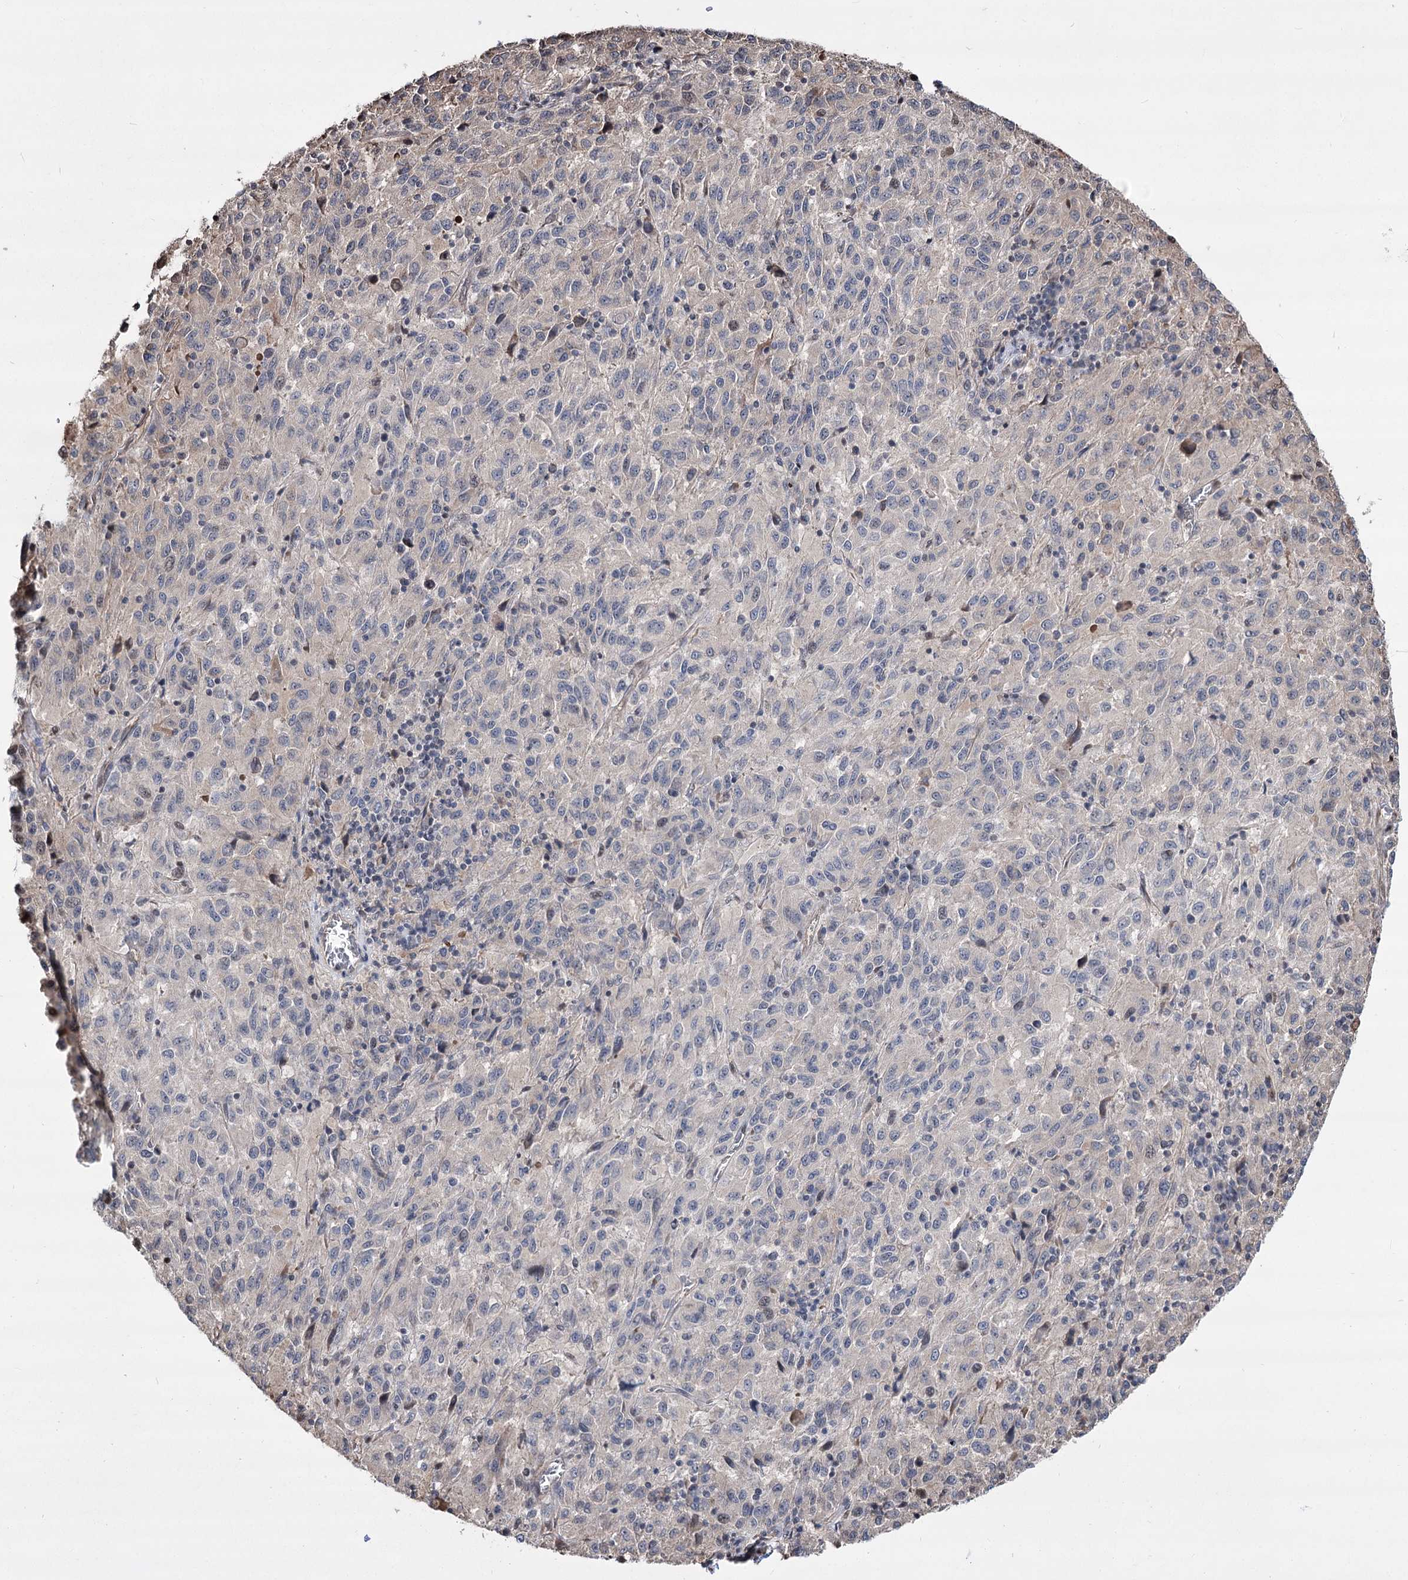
{"staining": {"intensity": "negative", "quantity": "none", "location": "none"}, "tissue": "melanoma", "cell_type": "Tumor cells", "image_type": "cancer", "snomed": [{"axis": "morphology", "description": "Malignant melanoma, Metastatic site"}, {"axis": "topography", "description": "Lung"}], "caption": "This is a image of immunohistochemistry (IHC) staining of melanoma, which shows no expression in tumor cells.", "gene": "CHMP7", "patient": {"sex": "male", "age": 64}}